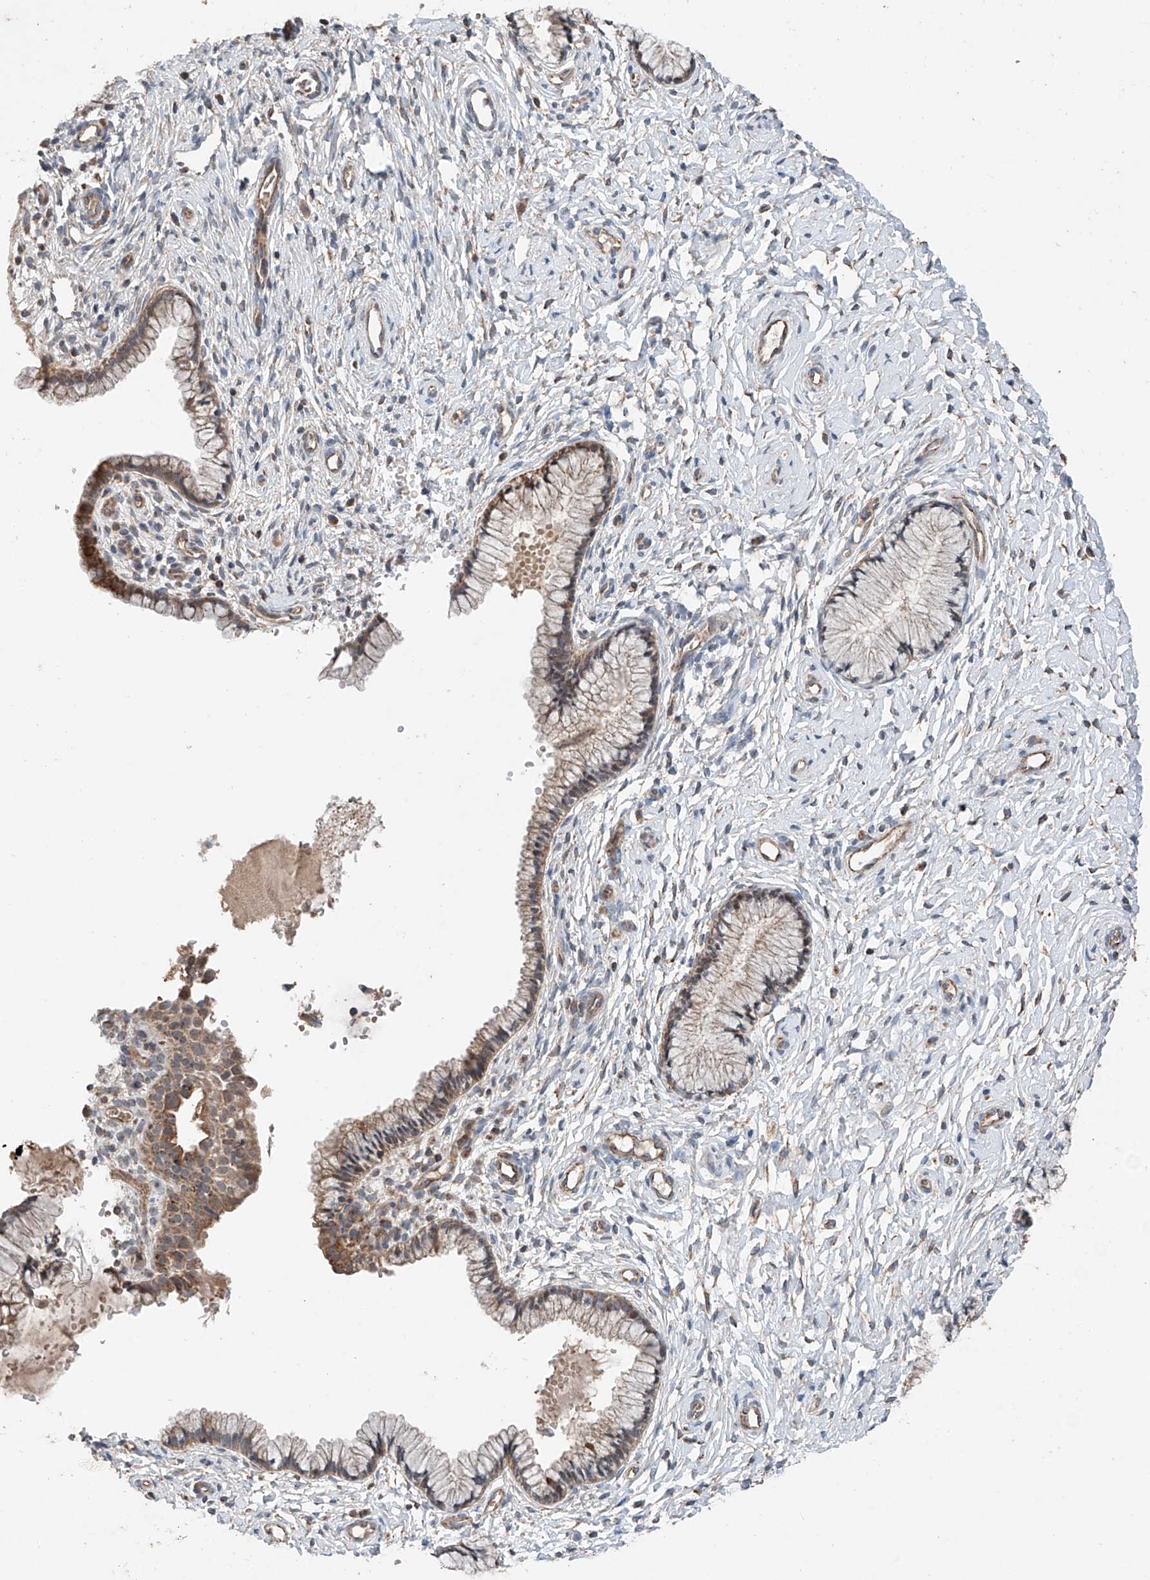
{"staining": {"intensity": "moderate", "quantity": "<25%", "location": "cytoplasmic/membranous"}, "tissue": "cervix", "cell_type": "Glandular cells", "image_type": "normal", "snomed": [{"axis": "morphology", "description": "Normal tissue, NOS"}, {"axis": "topography", "description": "Cervix"}], "caption": "Brown immunohistochemical staining in normal cervix reveals moderate cytoplasmic/membranous staining in approximately <25% of glandular cells.", "gene": "AP4B1", "patient": {"sex": "female", "age": 33}}